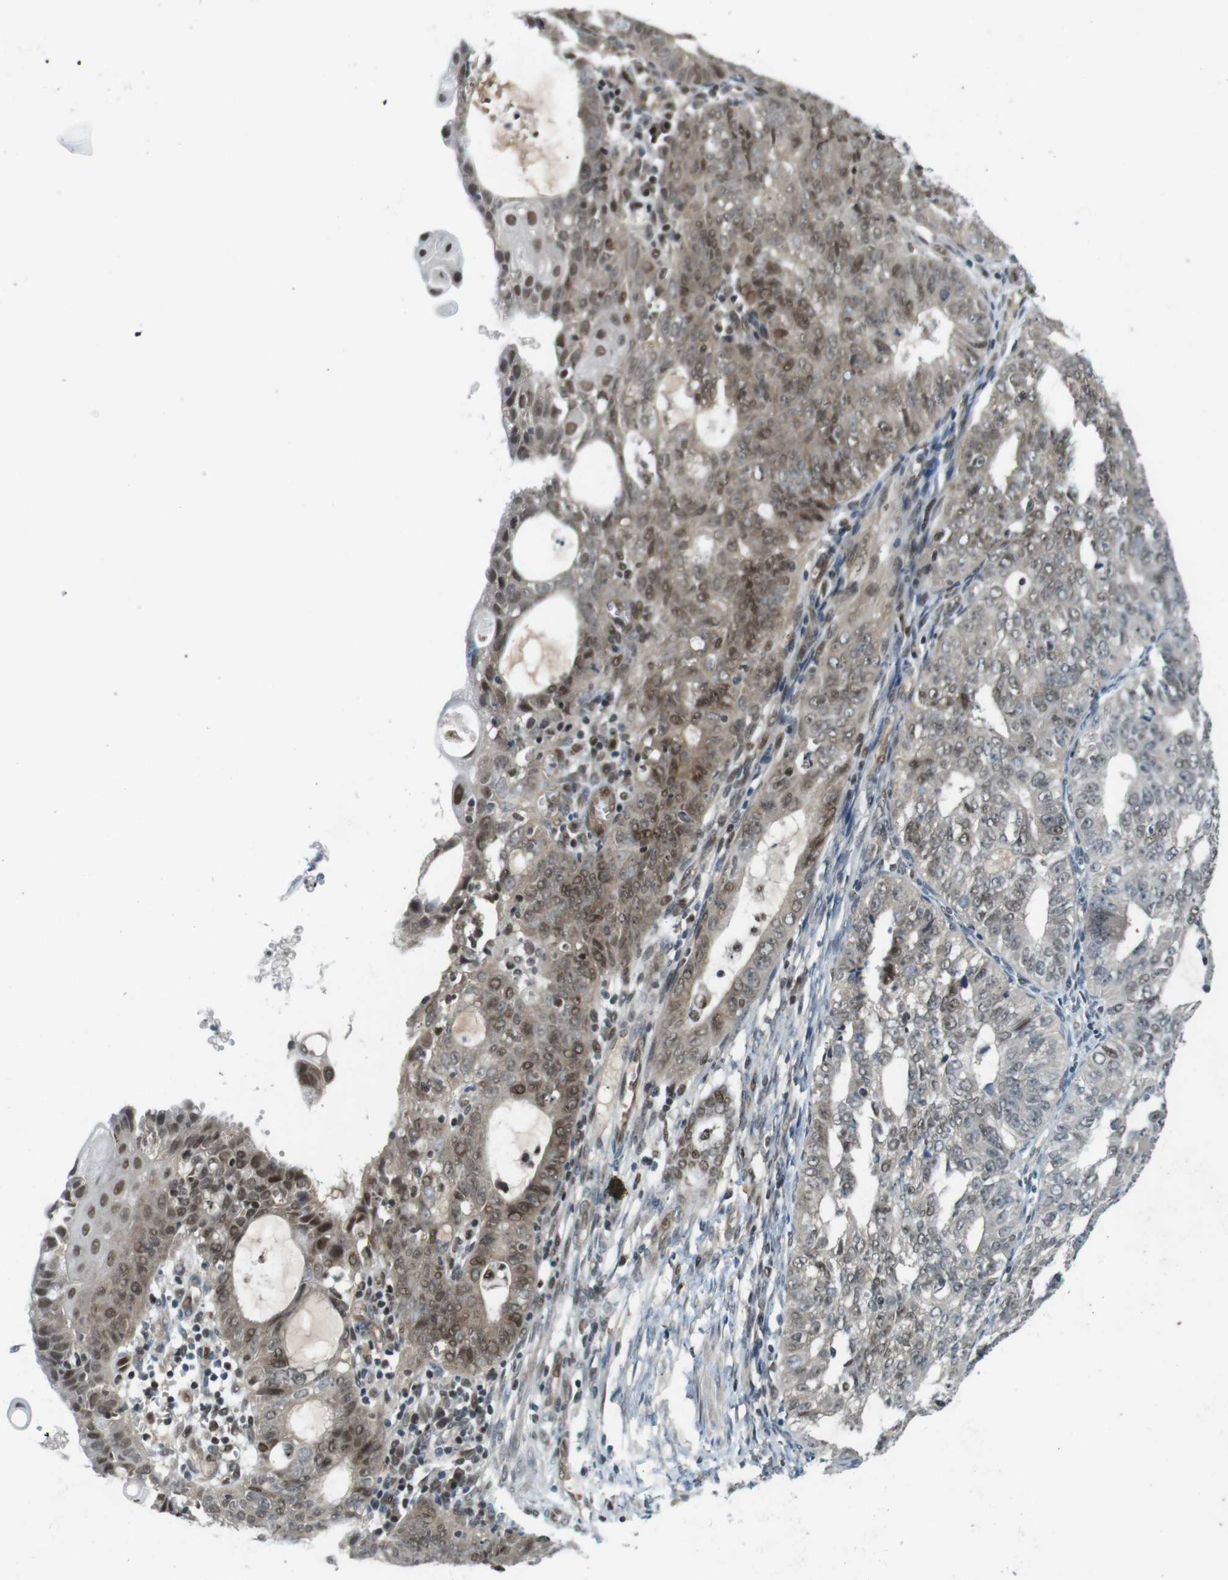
{"staining": {"intensity": "moderate", "quantity": ">75%", "location": "cytoplasmic/membranous,nuclear"}, "tissue": "endometrial cancer", "cell_type": "Tumor cells", "image_type": "cancer", "snomed": [{"axis": "morphology", "description": "Adenocarcinoma, NOS"}, {"axis": "topography", "description": "Endometrium"}], "caption": "Protein analysis of endometrial cancer (adenocarcinoma) tissue reveals moderate cytoplasmic/membranous and nuclear positivity in approximately >75% of tumor cells.", "gene": "MAPKAPK5", "patient": {"sex": "female", "age": 32}}